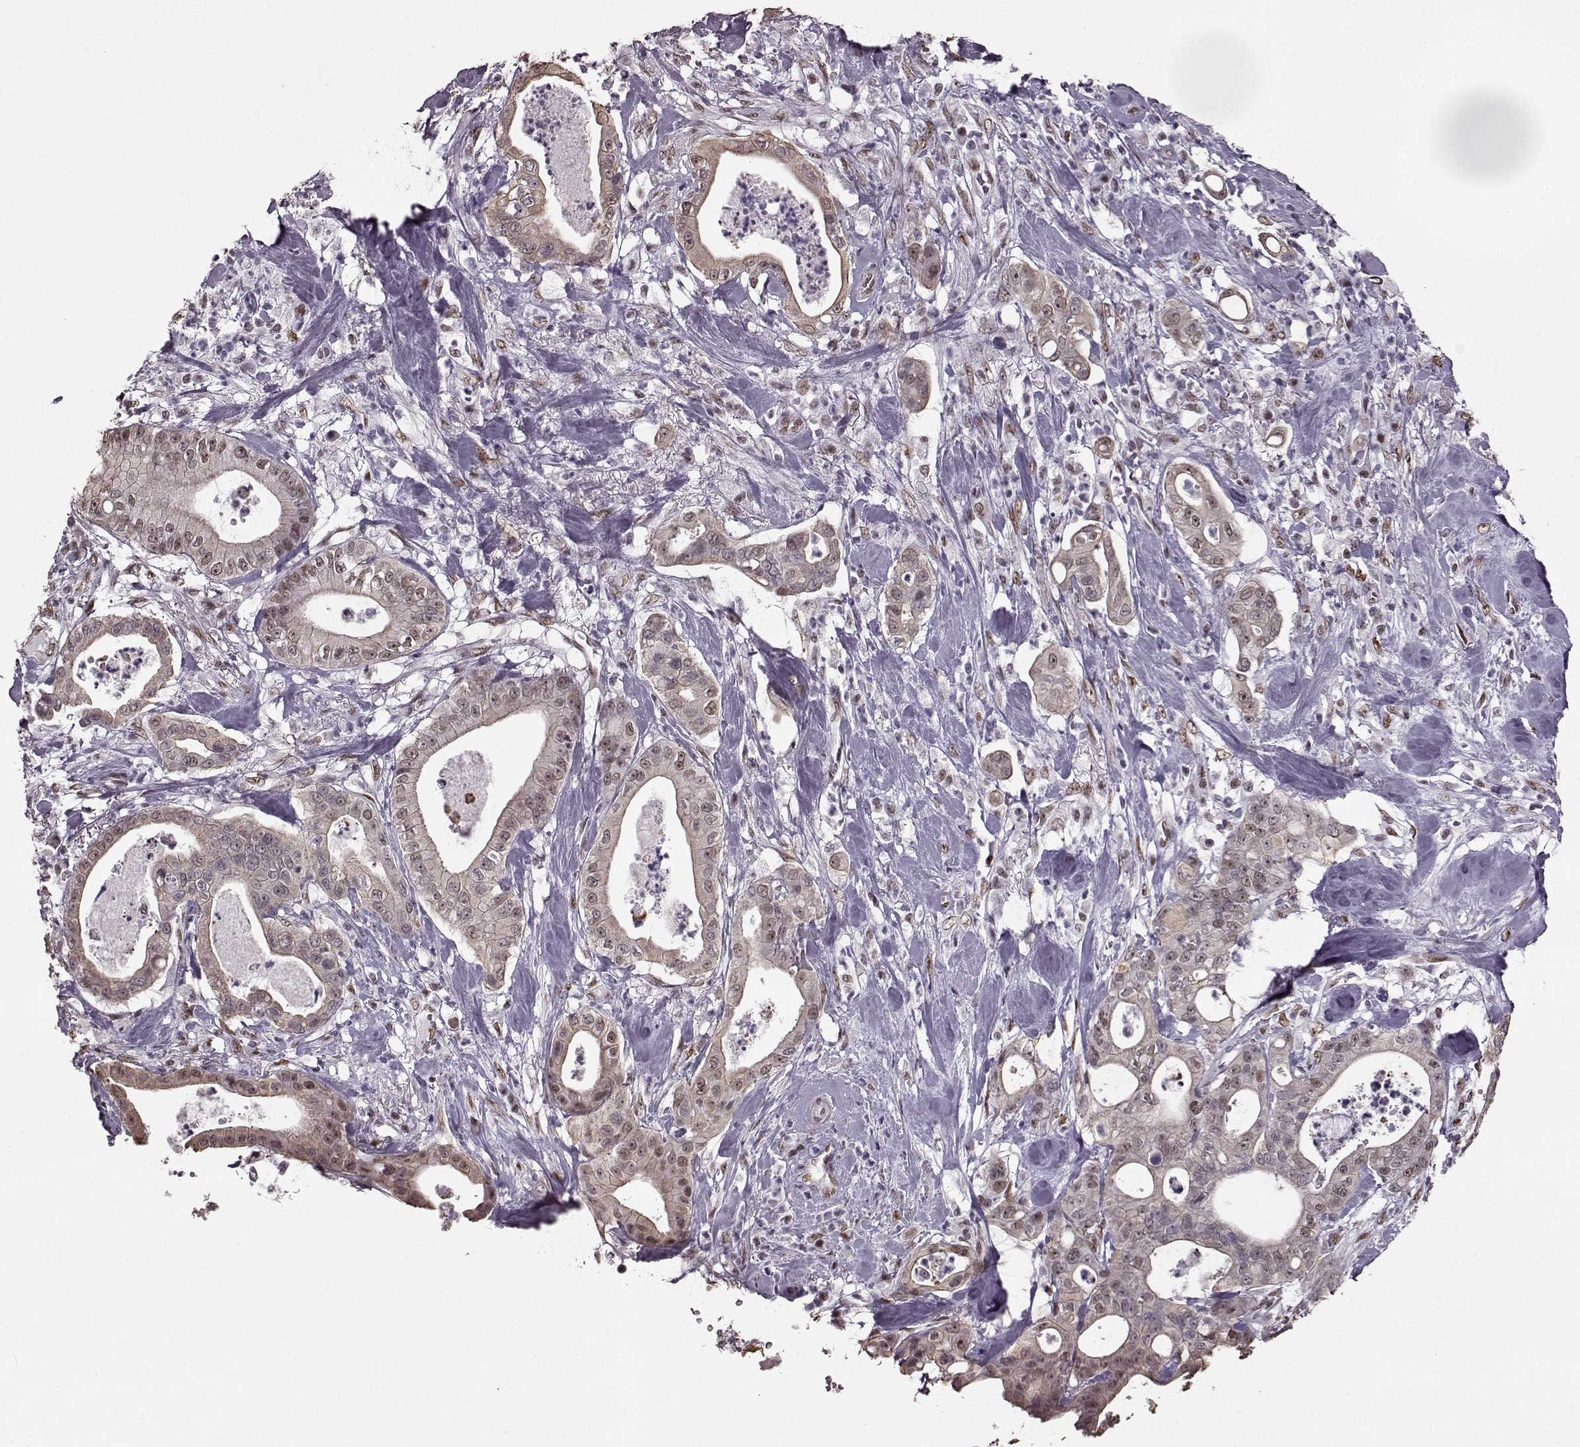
{"staining": {"intensity": "weak", "quantity": ">75%", "location": "cytoplasmic/membranous,nuclear"}, "tissue": "pancreatic cancer", "cell_type": "Tumor cells", "image_type": "cancer", "snomed": [{"axis": "morphology", "description": "Adenocarcinoma, NOS"}, {"axis": "topography", "description": "Pancreas"}], "caption": "DAB immunohistochemical staining of human adenocarcinoma (pancreatic) exhibits weak cytoplasmic/membranous and nuclear protein positivity in approximately >75% of tumor cells.", "gene": "FTO", "patient": {"sex": "male", "age": 71}}